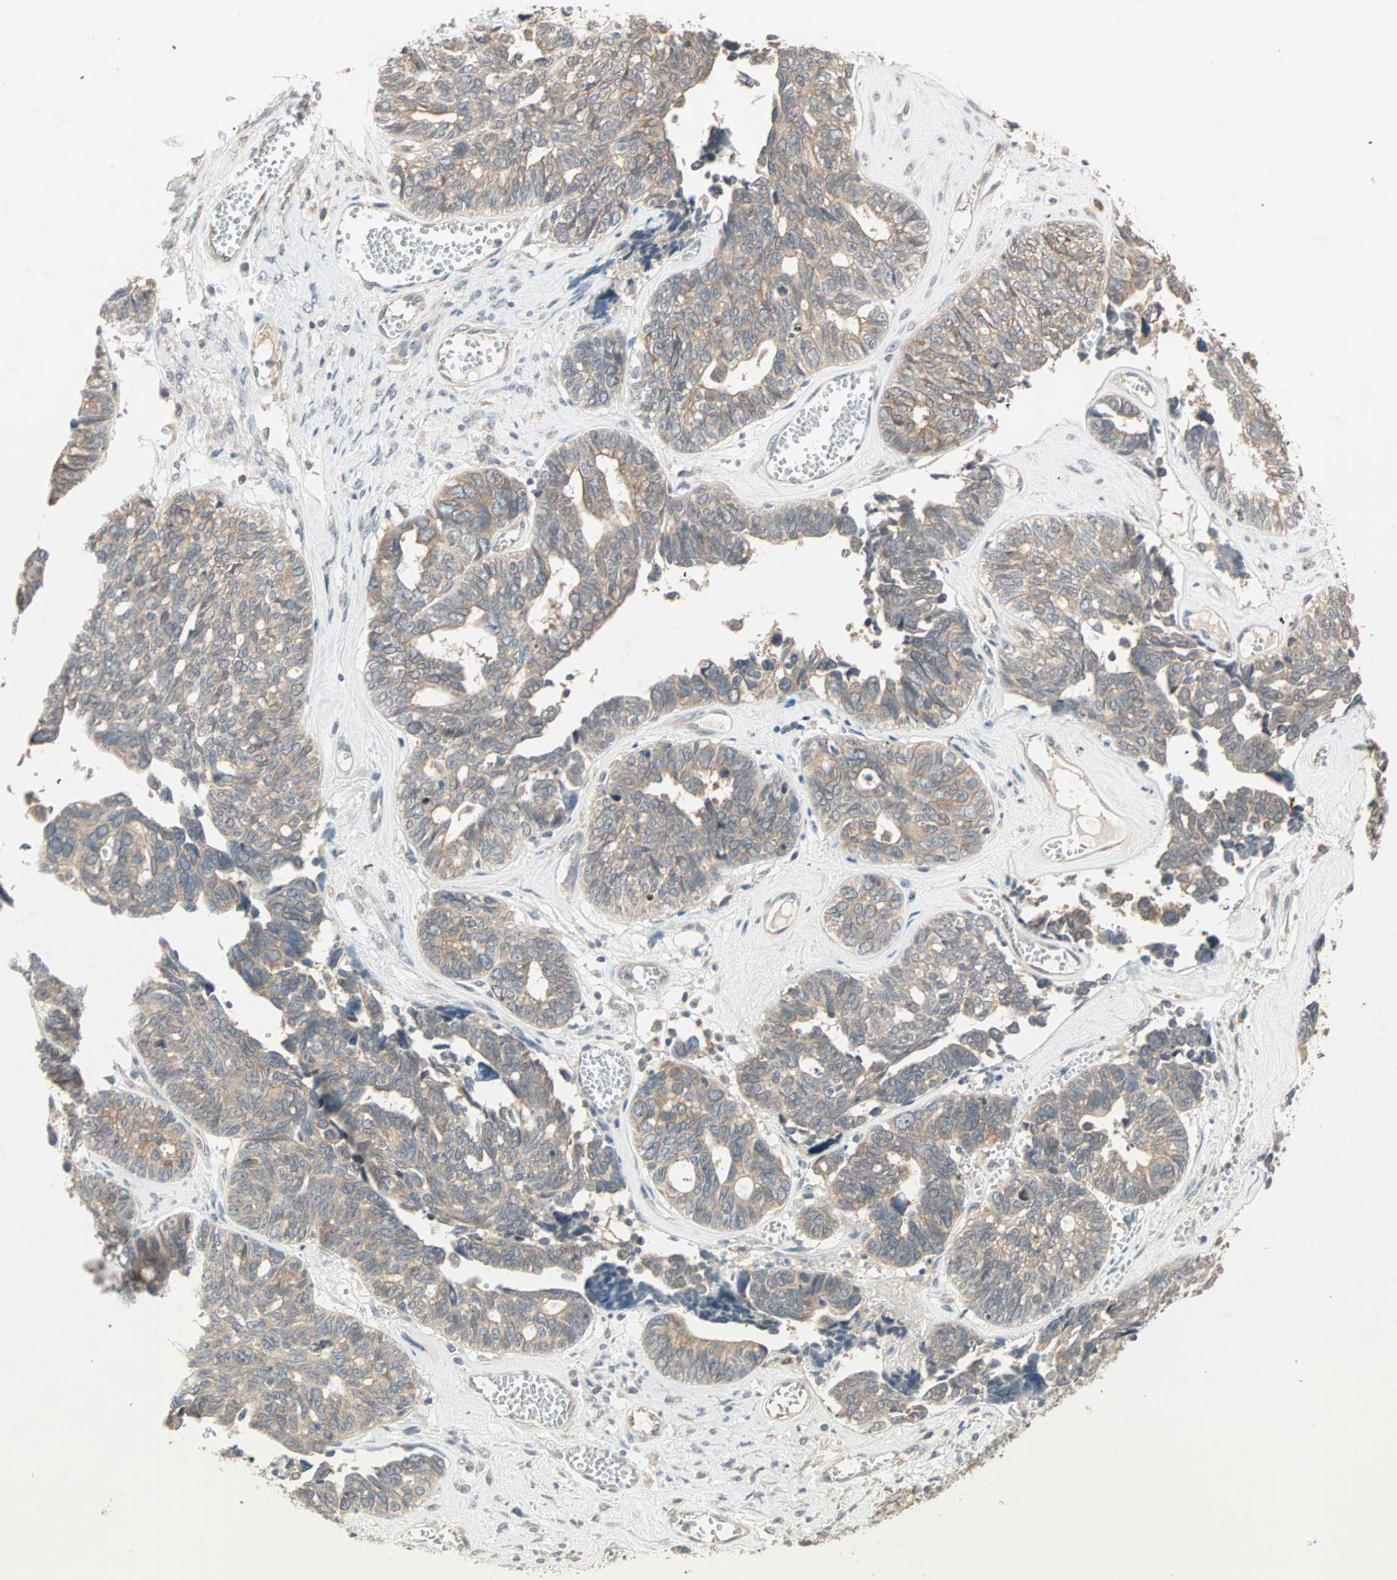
{"staining": {"intensity": "moderate", "quantity": ">75%", "location": "cytoplasmic/membranous"}, "tissue": "ovarian cancer", "cell_type": "Tumor cells", "image_type": "cancer", "snomed": [{"axis": "morphology", "description": "Cystadenocarcinoma, serous, NOS"}, {"axis": "topography", "description": "Ovary"}], "caption": "Immunohistochemistry (IHC) (DAB) staining of serous cystadenocarcinoma (ovarian) exhibits moderate cytoplasmic/membranous protein staining in approximately >75% of tumor cells.", "gene": "TTF2", "patient": {"sex": "female", "age": 79}}